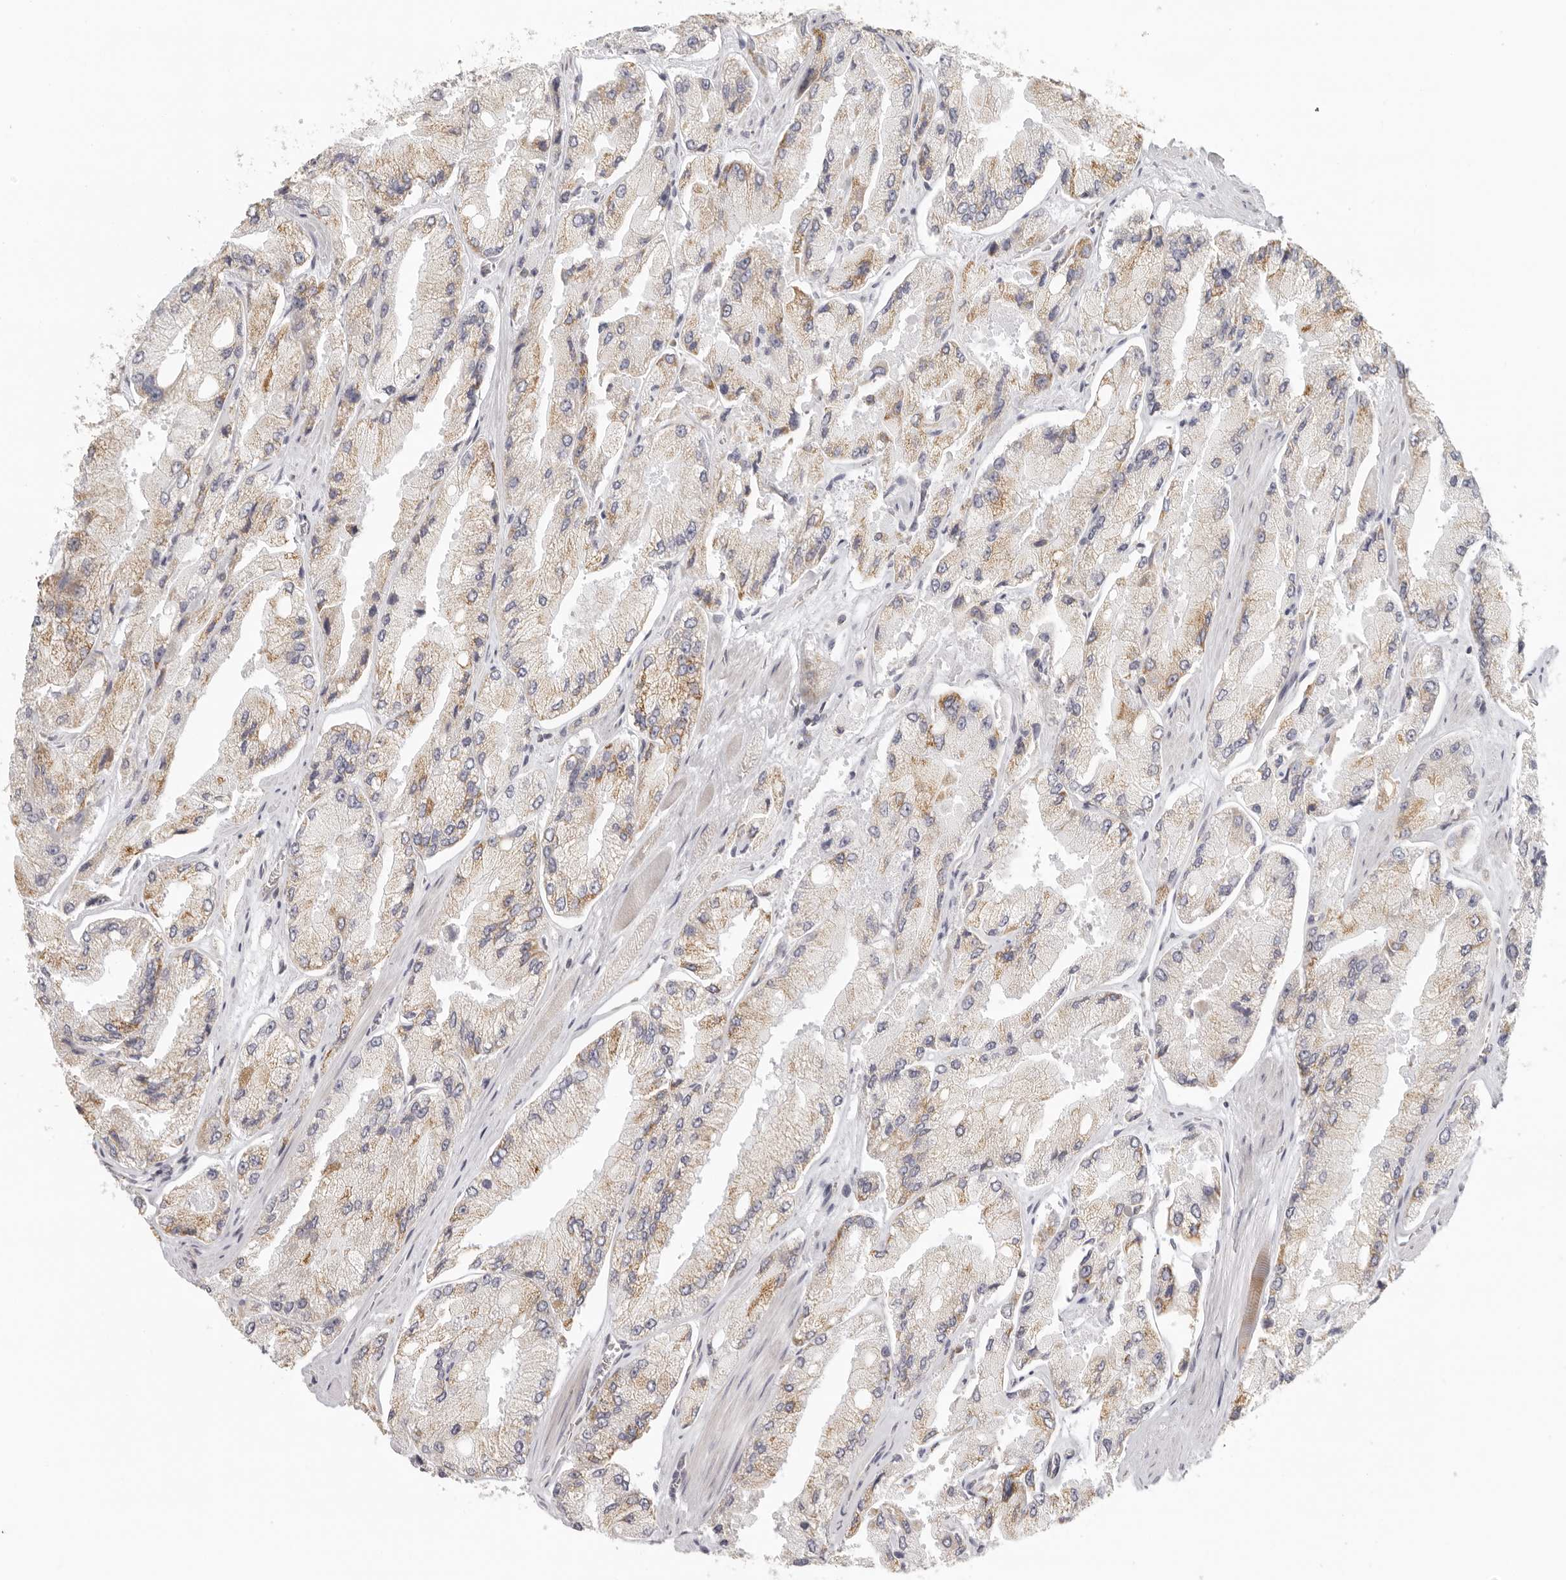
{"staining": {"intensity": "moderate", "quantity": "25%-75%", "location": "cytoplasmic/membranous"}, "tissue": "prostate cancer", "cell_type": "Tumor cells", "image_type": "cancer", "snomed": [{"axis": "morphology", "description": "Adenocarcinoma, High grade"}, {"axis": "topography", "description": "Prostate"}], "caption": "Prostate cancer stained for a protein reveals moderate cytoplasmic/membranous positivity in tumor cells.", "gene": "KDF1", "patient": {"sex": "male", "age": 58}}